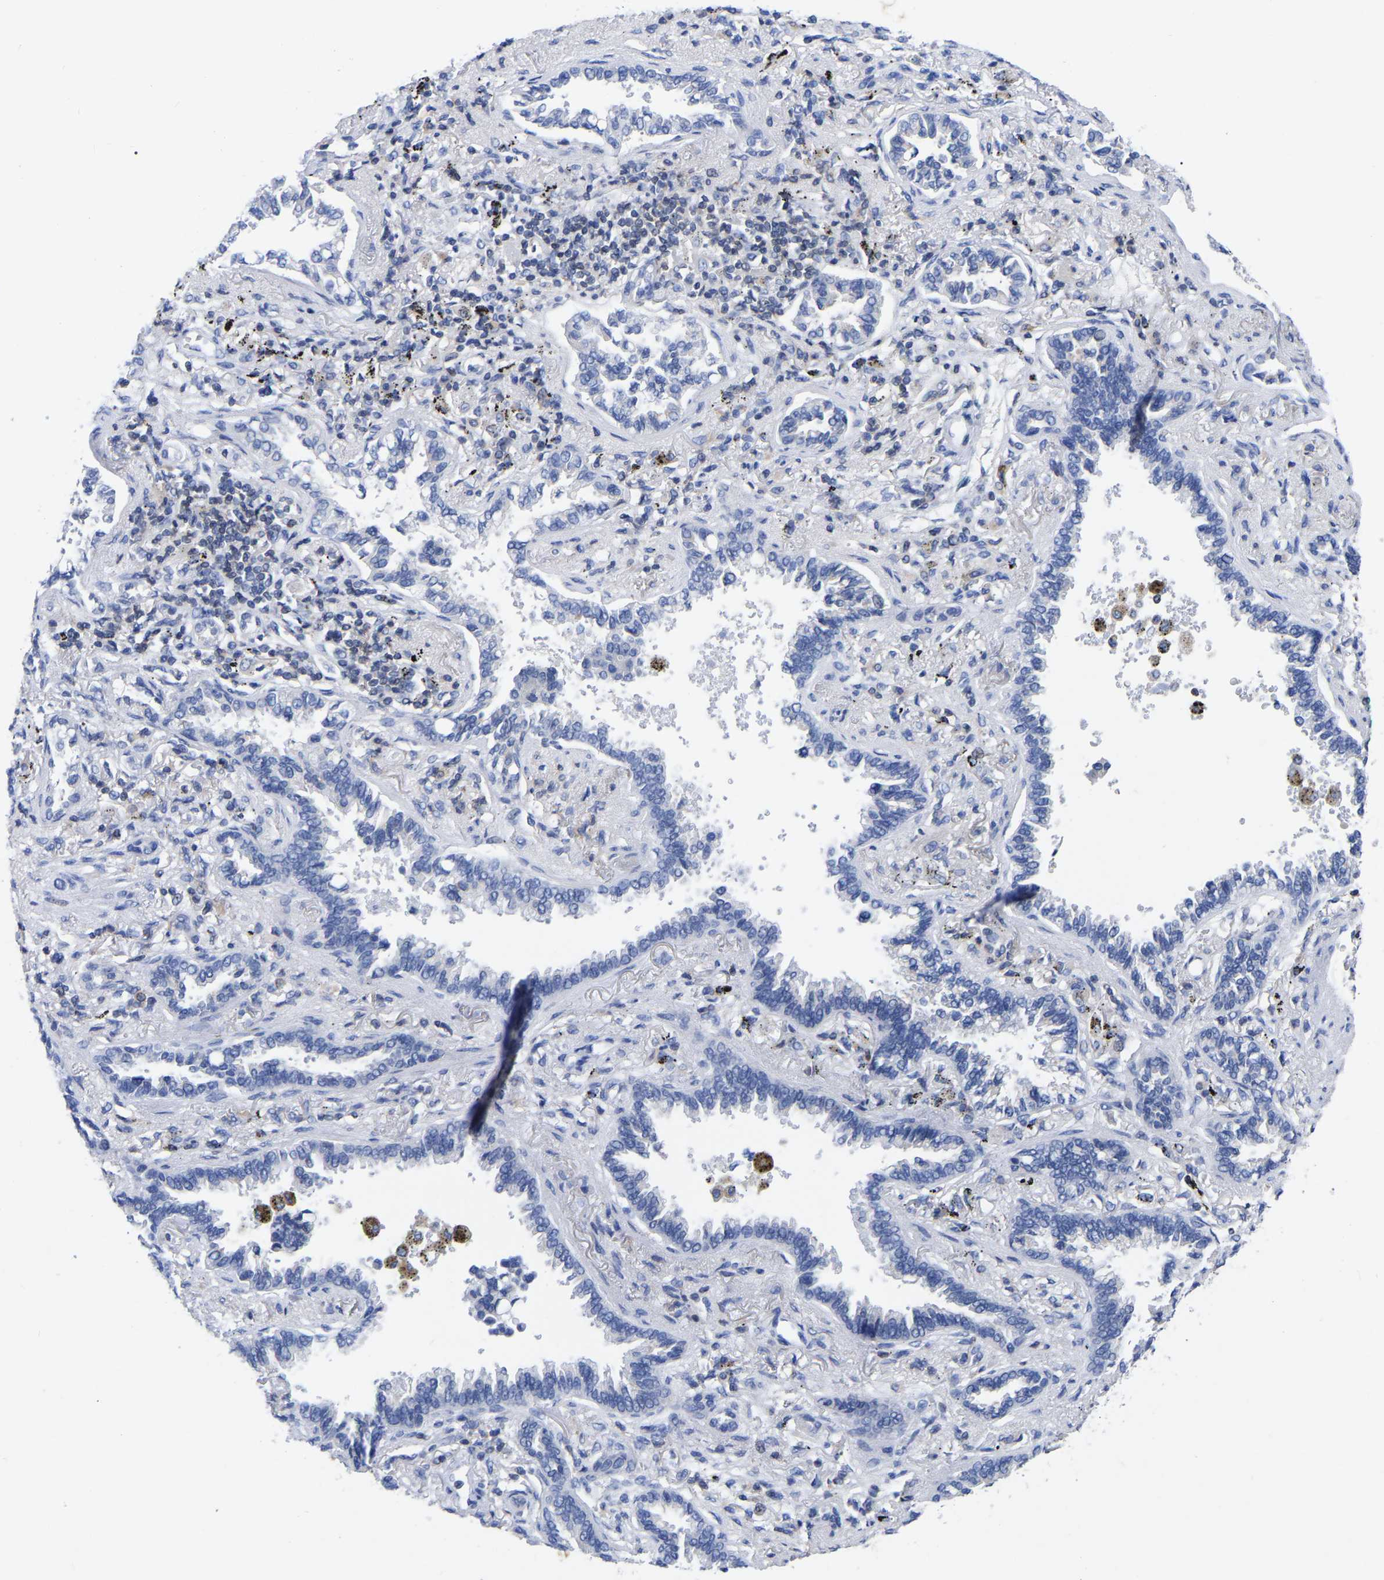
{"staining": {"intensity": "weak", "quantity": "<25%", "location": "cytoplasmic/membranous"}, "tissue": "lung cancer", "cell_type": "Tumor cells", "image_type": "cancer", "snomed": [{"axis": "morphology", "description": "Normal tissue, NOS"}, {"axis": "morphology", "description": "Adenocarcinoma, NOS"}, {"axis": "topography", "description": "Lung"}], "caption": "The IHC image has no significant positivity in tumor cells of lung cancer (adenocarcinoma) tissue. (Stains: DAB immunohistochemistry (IHC) with hematoxylin counter stain, Microscopy: brightfield microscopy at high magnification).", "gene": "PTPN7", "patient": {"sex": "male", "age": 59}}